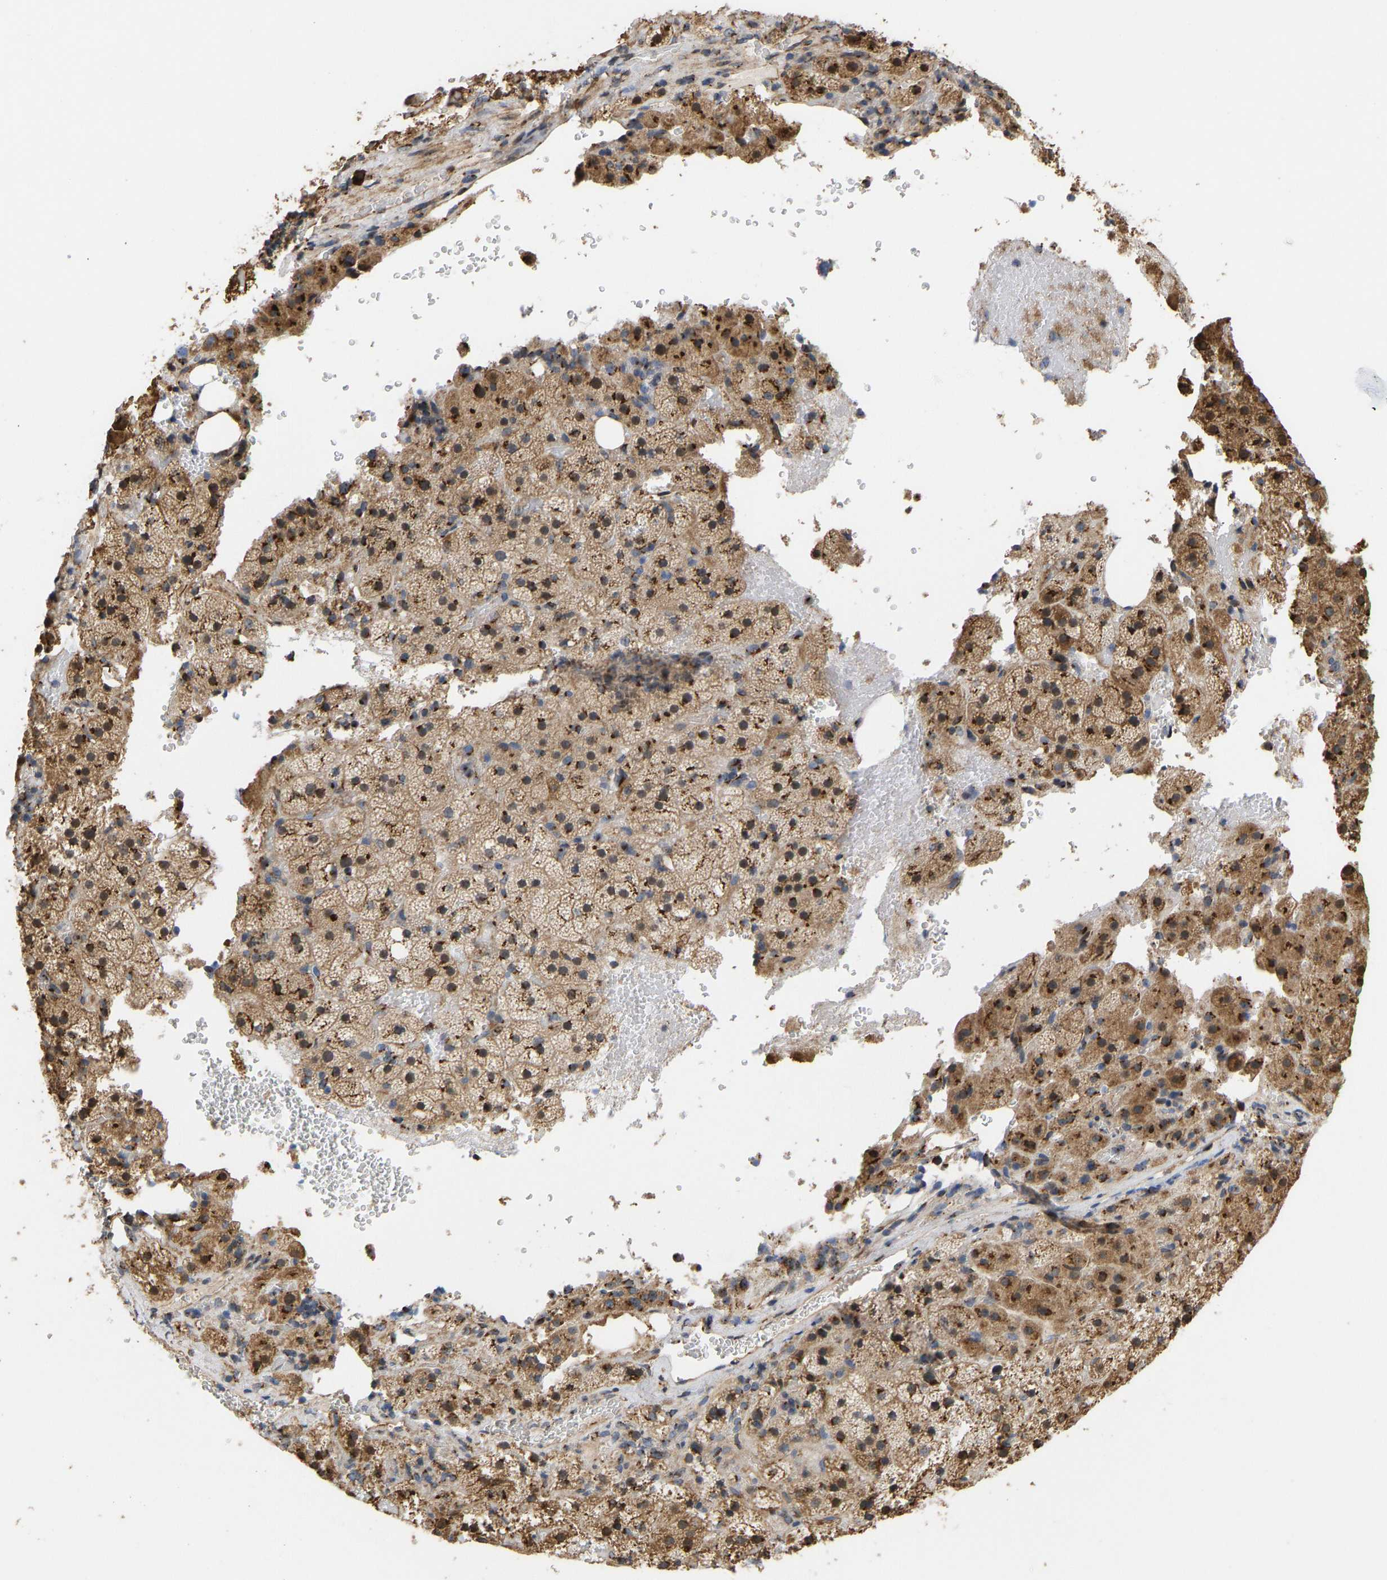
{"staining": {"intensity": "moderate", "quantity": ">75%", "location": "cytoplasmic/membranous"}, "tissue": "adrenal gland", "cell_type": "Glandular cells", "image_type": "normal", "snomed": [{"axis": "morphology", "description": "Normal tissue, NOS"}, {"axis": "topography", "description": "Adrenal gland"}], "caption": "Human adrenal gland stained for a protein (brown) demonstrates moderate cytoplasmic/membranous positive expression in approximately >75% of glandular cells.", "gene": "YIPF4", "patient": {"sex": "female", "age": 59}}